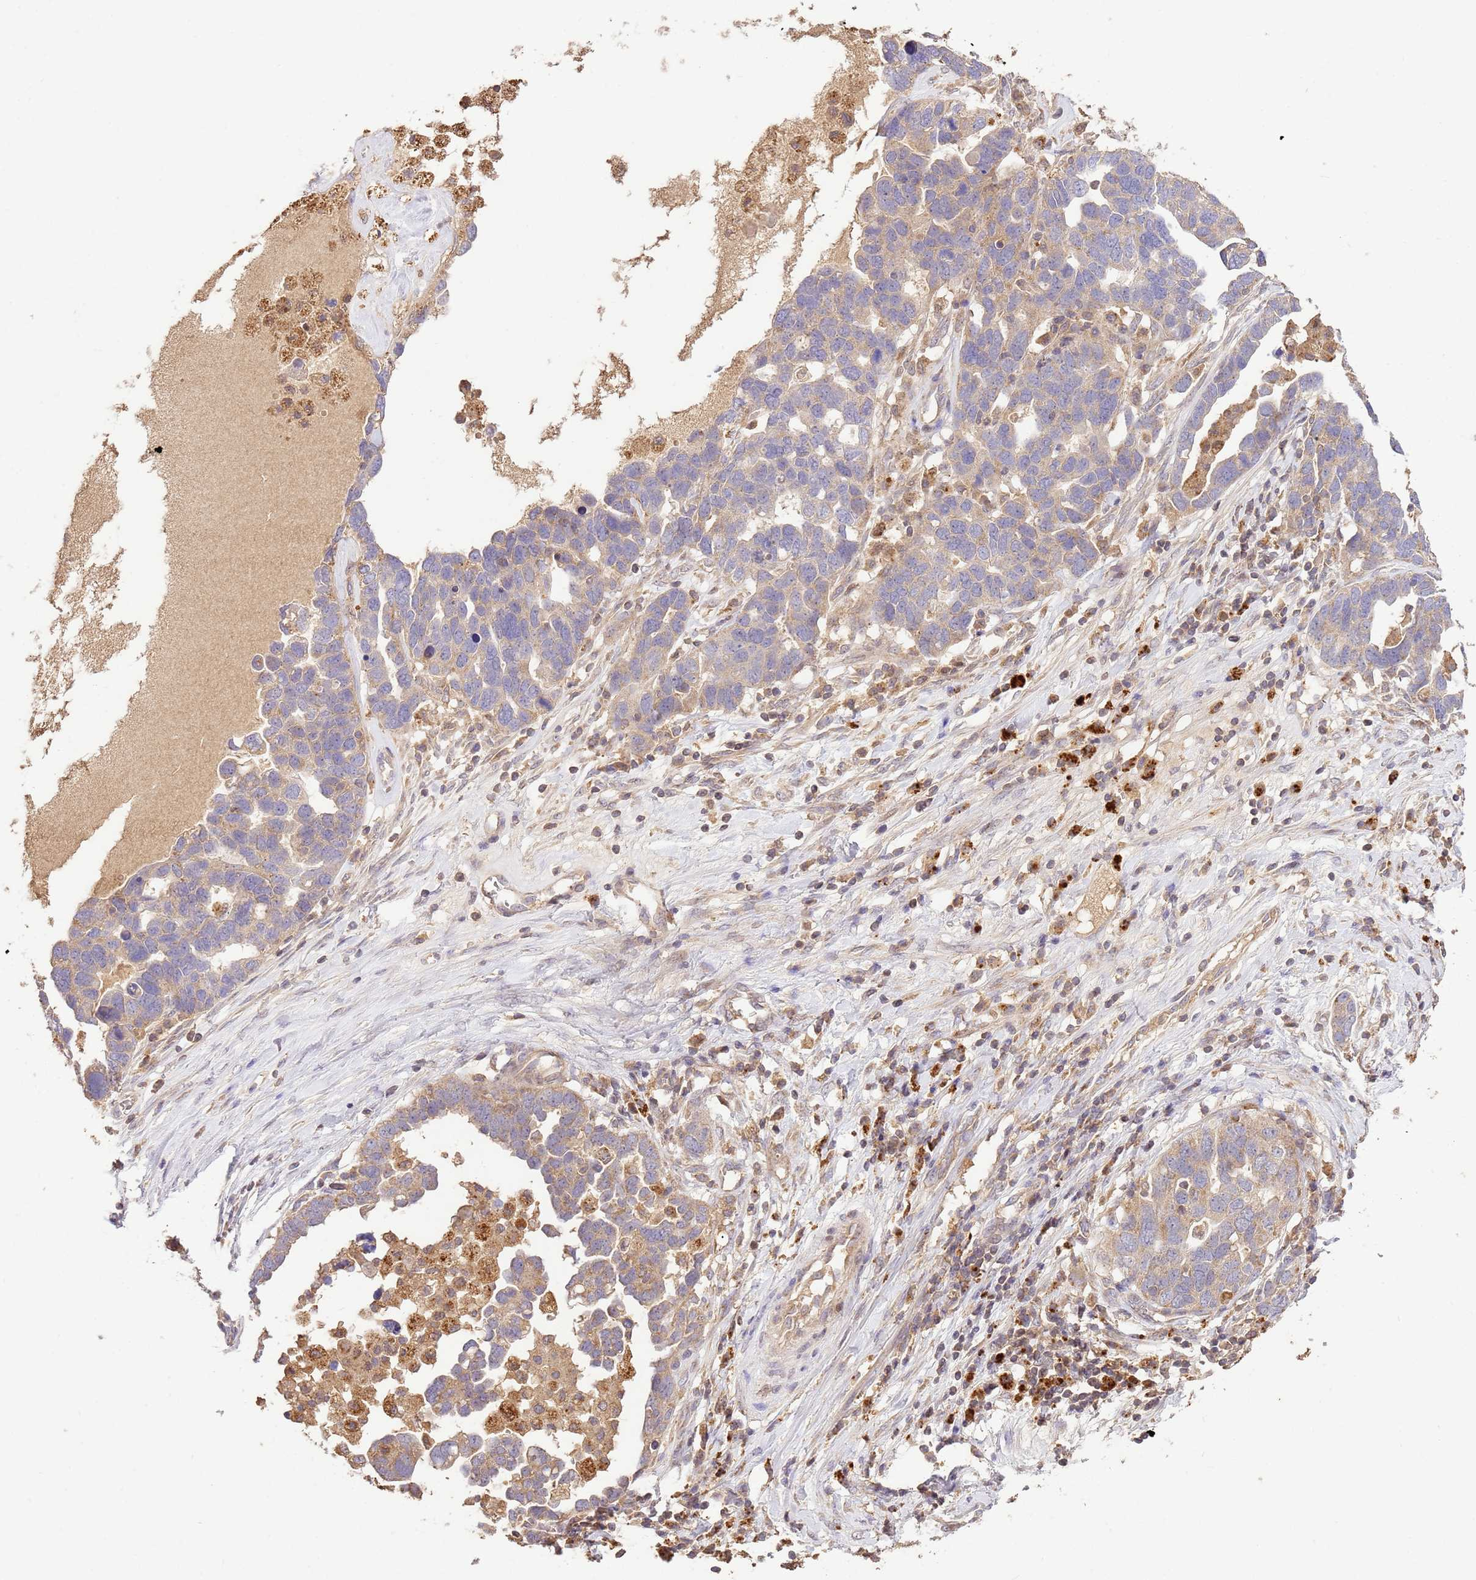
{"staining": {"intensity": "weak", "quantity": "<25%", "location": "cytoplasmic/membranous"}, "tissue": "ovarian cancer", "cell_type": "Tumor cells", "image_type": "cancer", "snomed": [{"axis": "morphology", "description": "Cystadenocarcinoma, serous, NOS"}, {"axis": "topography", "description": "Ovary"}], "caption": "IHC of ovarian cancer (serous cystadenocarcinoma) displays no positivity in tumor cells. The staining is performed using DAB brown chromogen with nuclei counter-stained in using hematoxylin.", "gene": "LRRC28", "patient": {"sex": "female", "age": 54}}